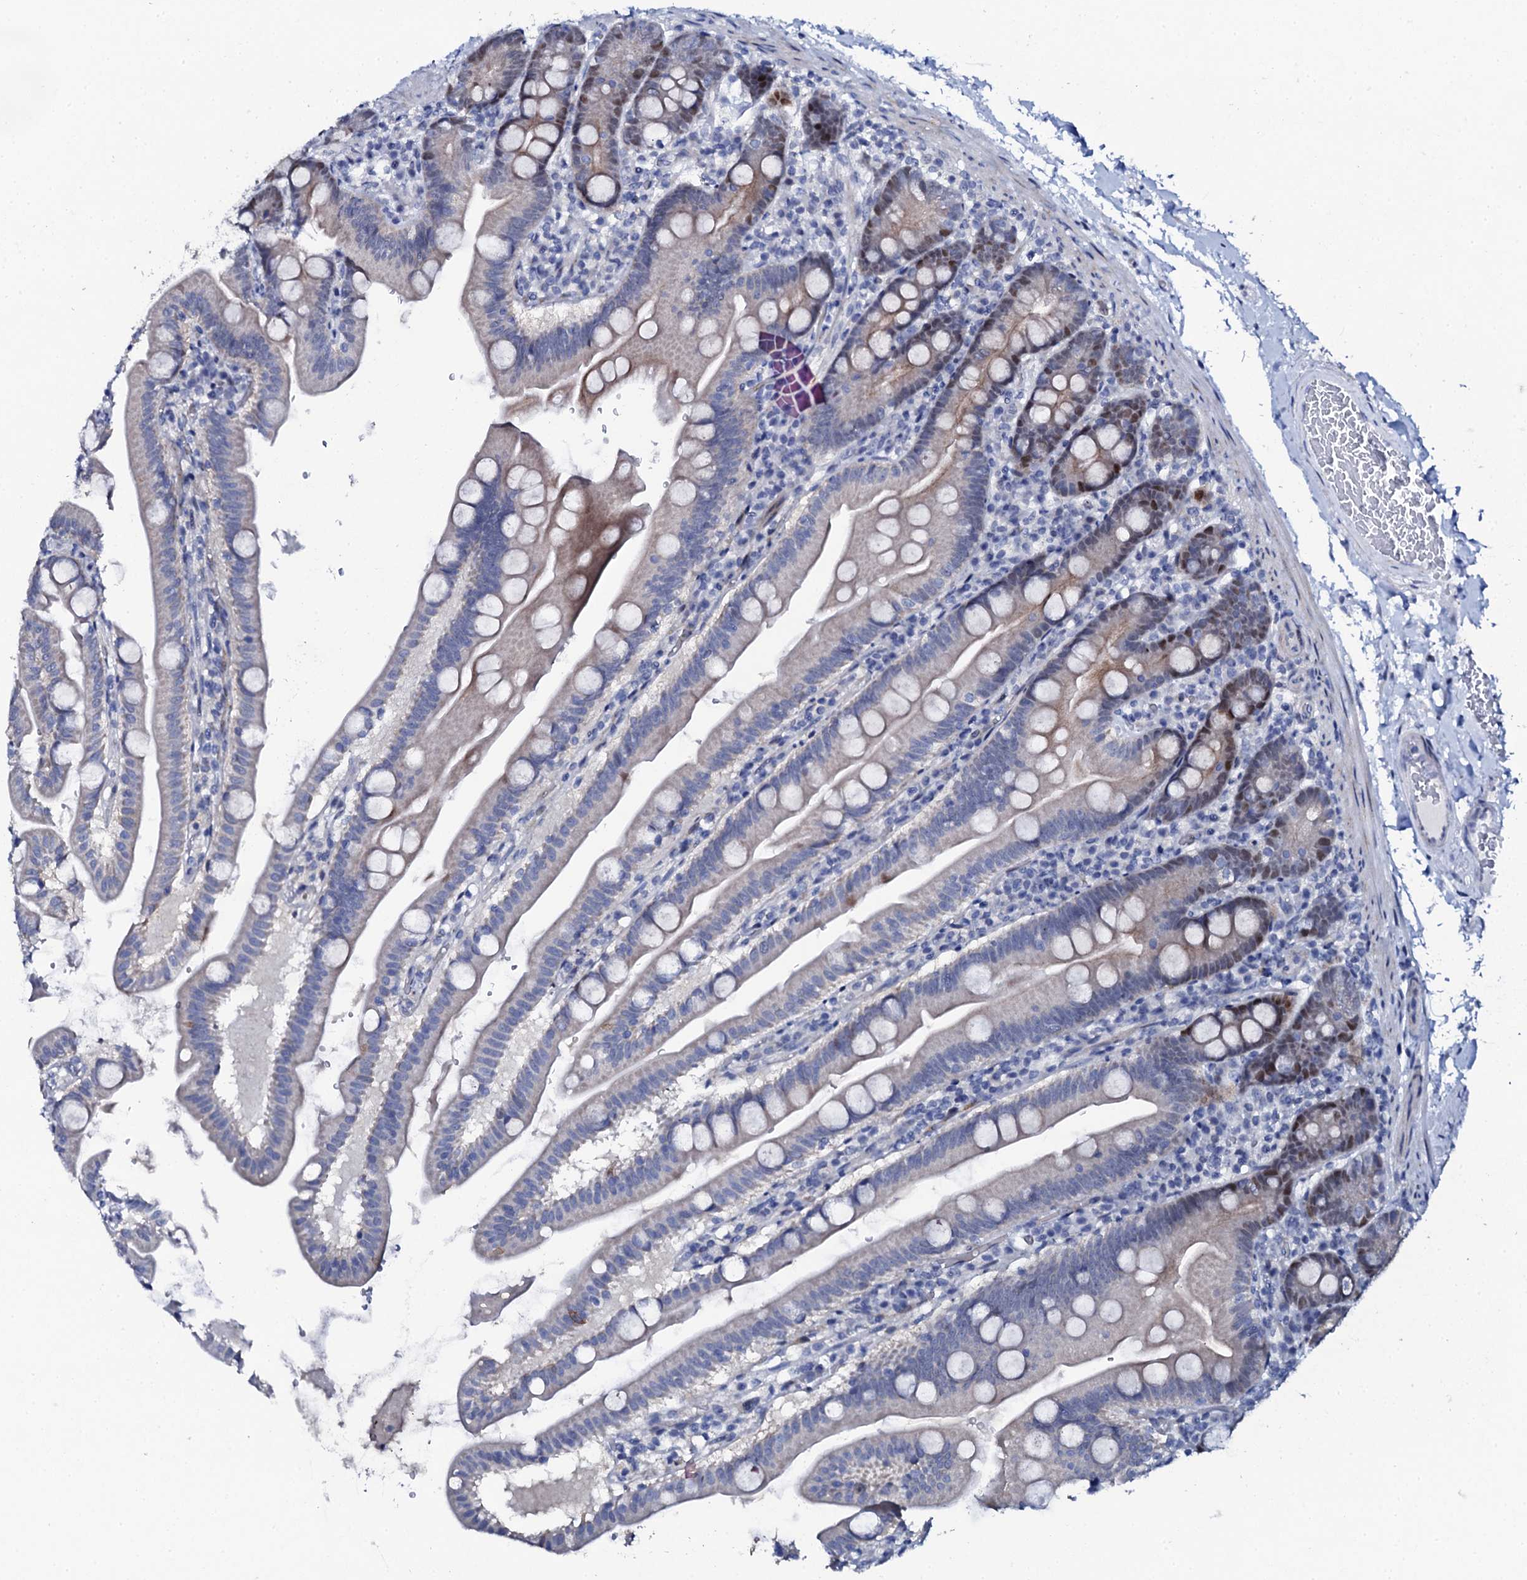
{"staining": {"intensity": "moderate", "quantity": "25%-75%", "location": "cytoplasmic/membranous,nuclear"}, "tissue": "small intestine", "cell_type": "Glandular cells", "image_type": "normal", "snomed": [{"axis": "morphology", "description": "Normal tissue, NOS"}, {"axis": "topography", "description": "Small intestine"}], "caption": "Immunohistochemical staining of benign small intestine displays medium levels of moderate cytoplasmic/membranous,nuclear staining in approximately 25%-75% of glandular cells.", "gene": "NUDT13", "patient": {"sex": "female", "age": 68}}